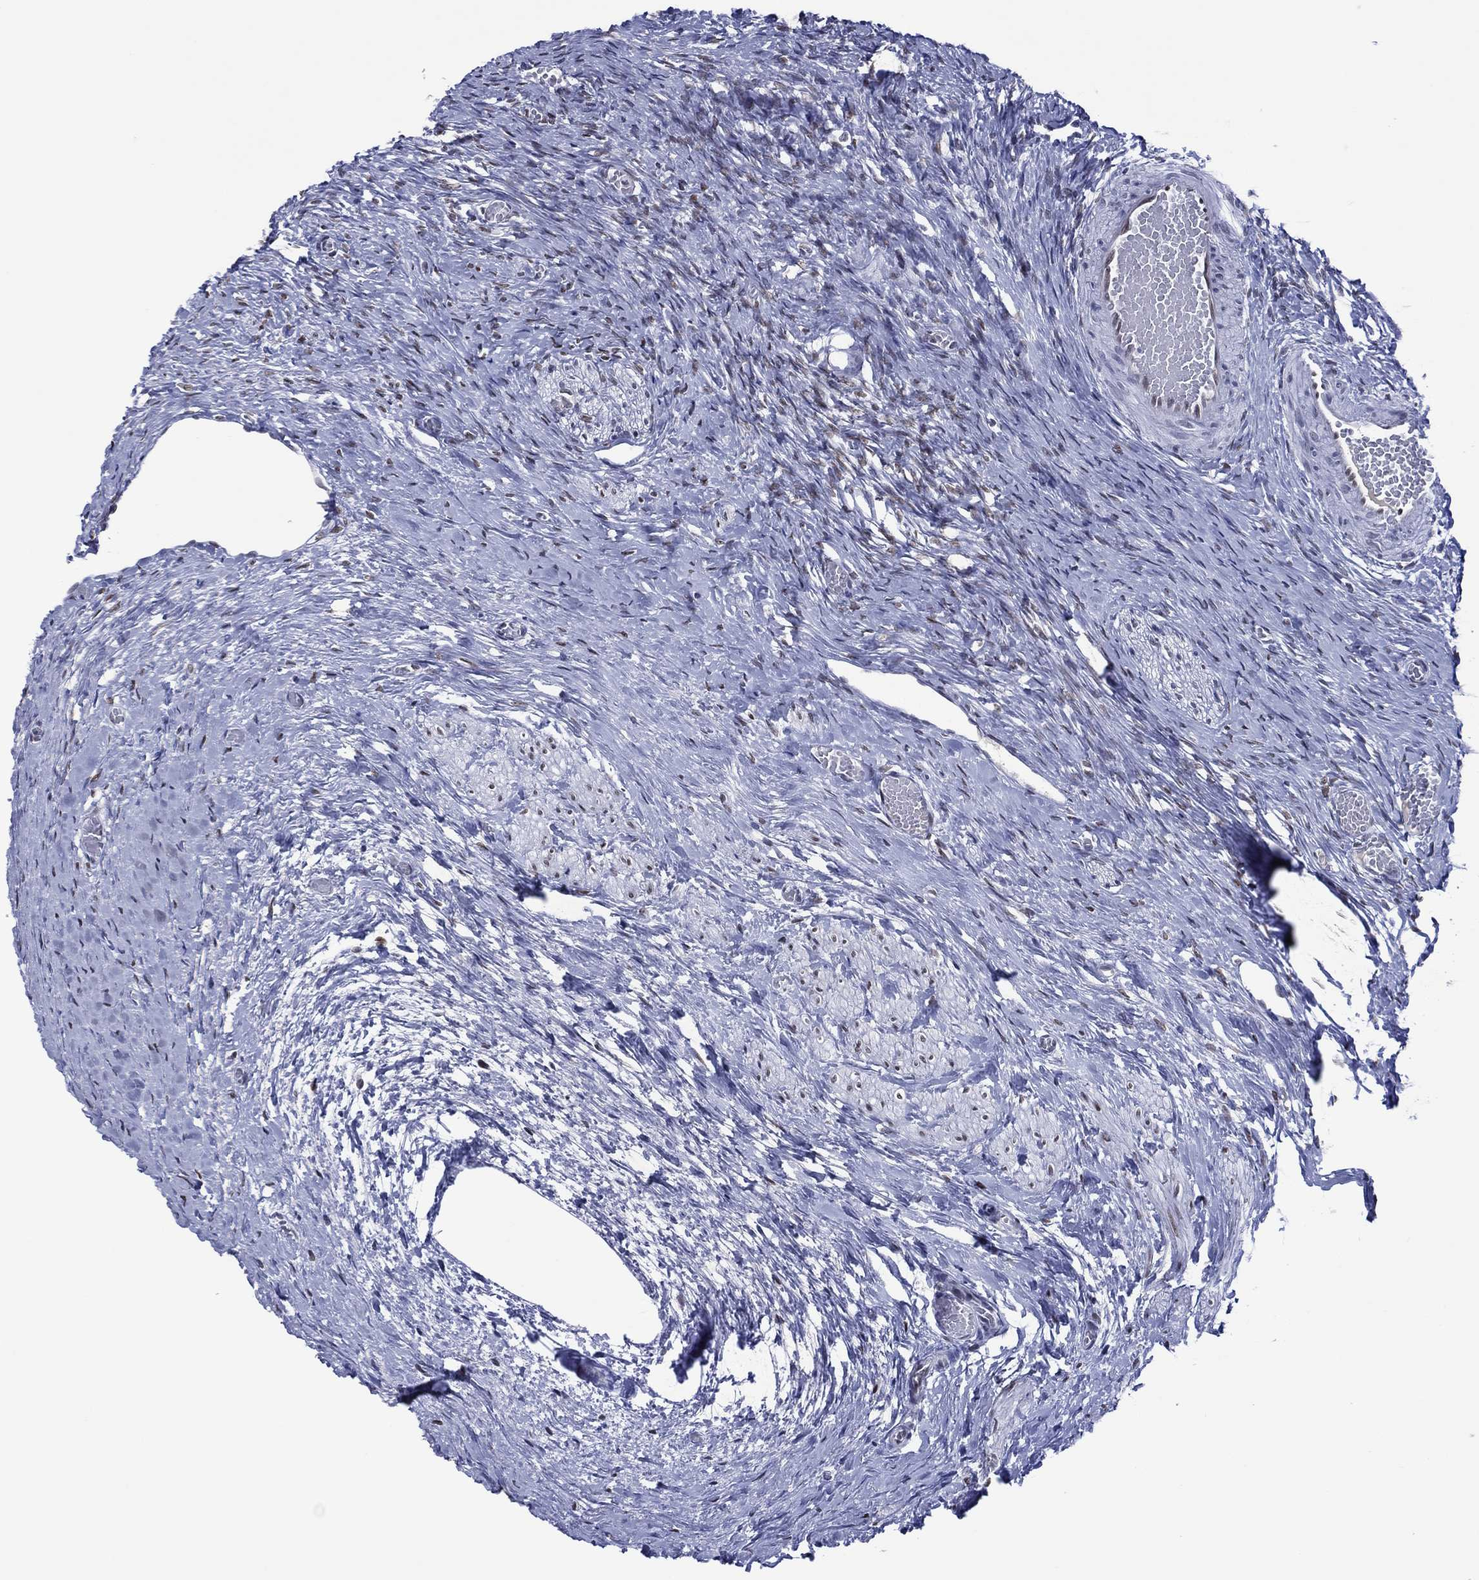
{"staining": {"intensity": "moderate", "quantity": ">75%", "location": "nuclear"}, "tissue": "ovary", "cell_type": "Follicle cells", "image_type": "normal", "snomed": [{"axis": "morphology", "description": "Normal tissue, NOS"}, {"axis": "topography", "description": "Ovary"}], "caption": "Immunohistochemical staining of unremarkable human ovary displays moderate nuclear protein expression in approximately >75% of follicle cells.", "gene": "GATA6", "patient": {"sex": "female", "age": 27}}